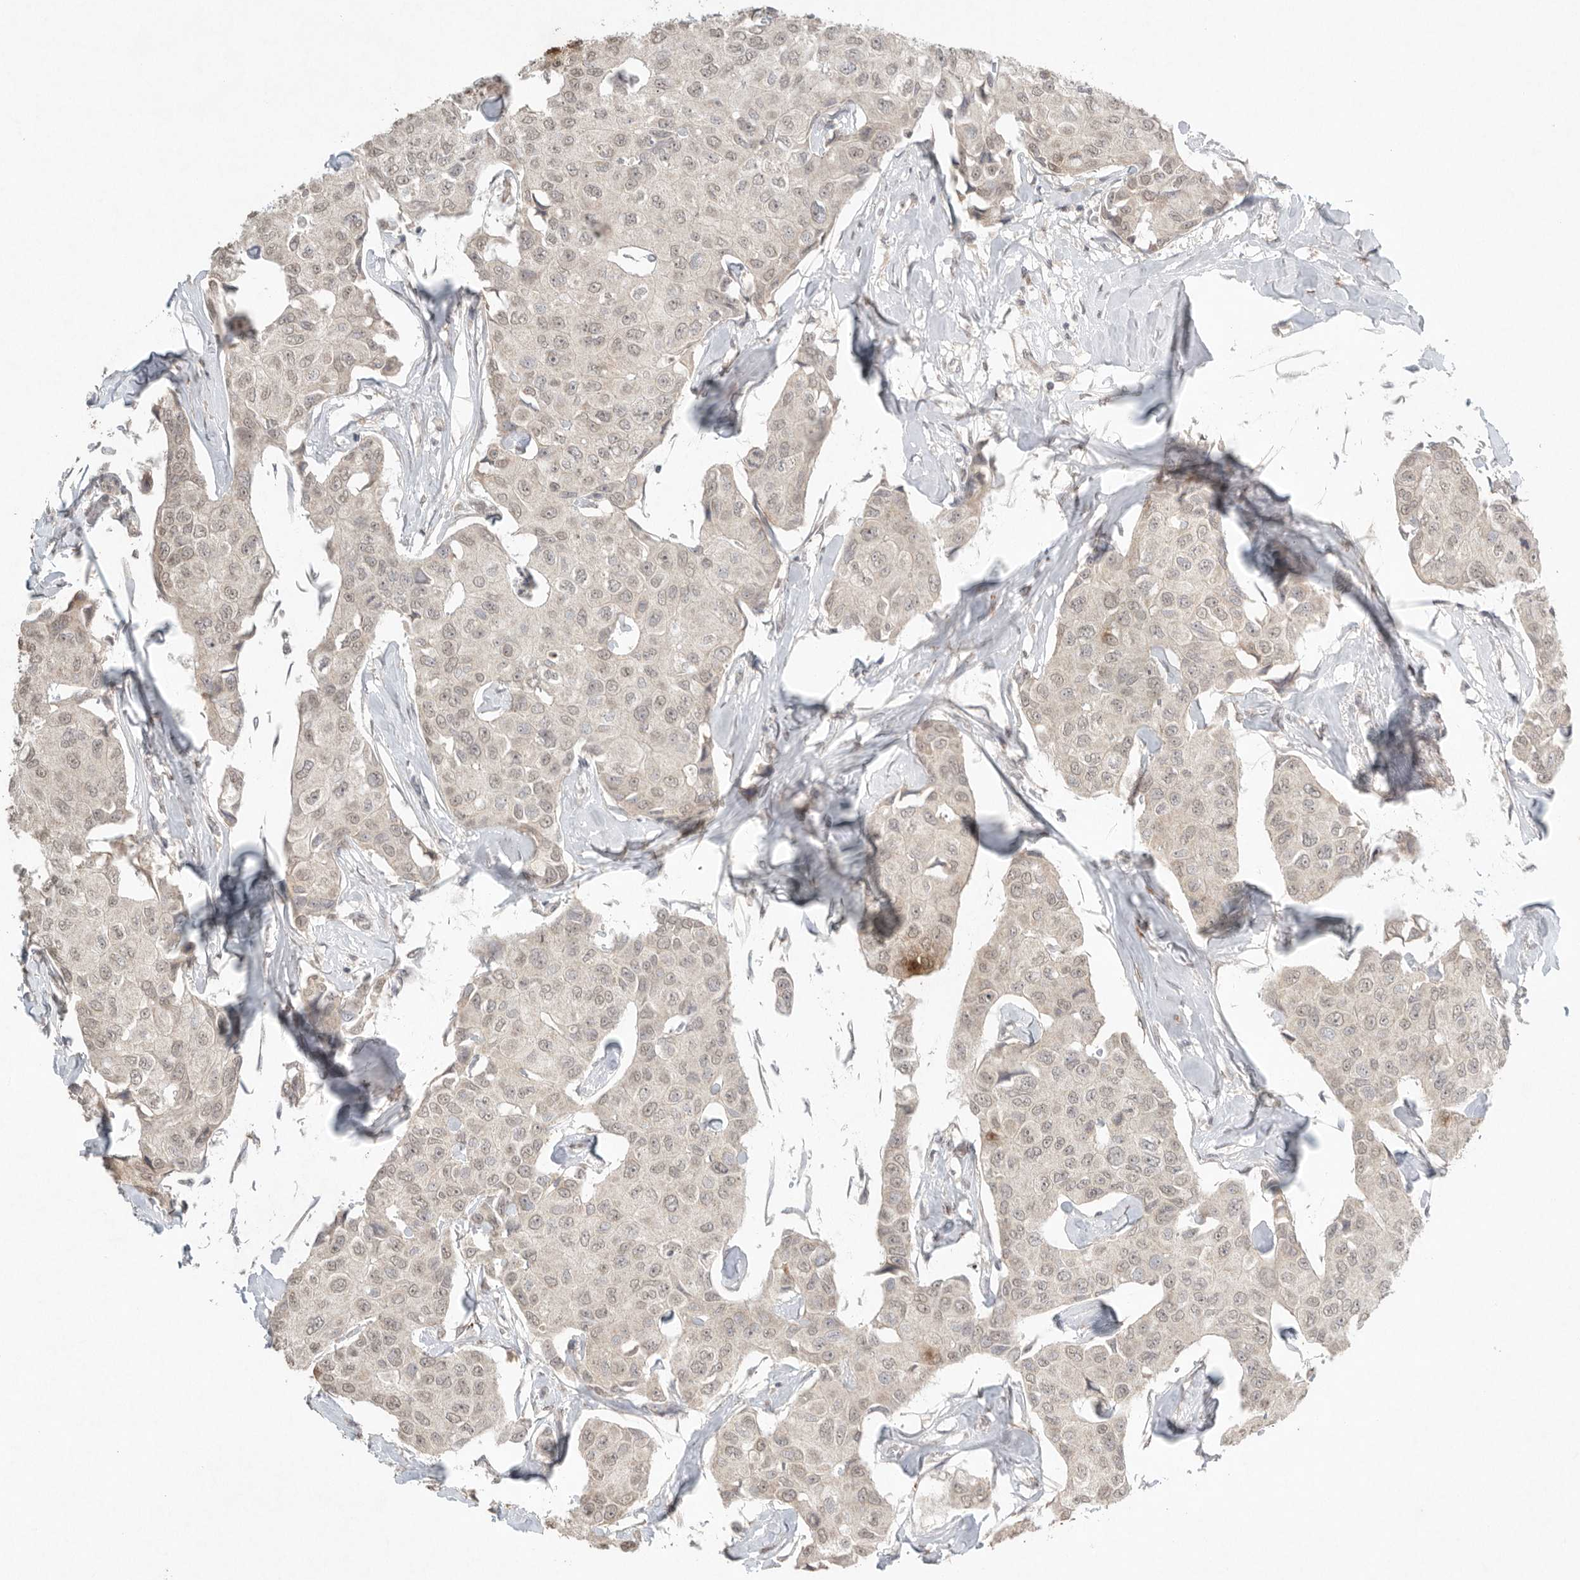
{"staining": {"intensity": "weak", "quantity": ">75%", "location": "nuclear"}, "tissue": "breast cancer", "cell_type": "Tumor cells", "image_type": "cancer", "snomed": [{"axis": "morphology", "description": "Duct carcinoma"}, {"axis": "topography", "description": "Breast"}], "caption": "The immunohistochemical stain labels weak nuclear expression in tumor cells of breast cancer tissue. (DAB (3,3'-diaminobenzidine) IHC, brown staining for protein, blue staining for nuclei).", "gene": "KLK5", "patient": {"sex": "female", "age": 80}}